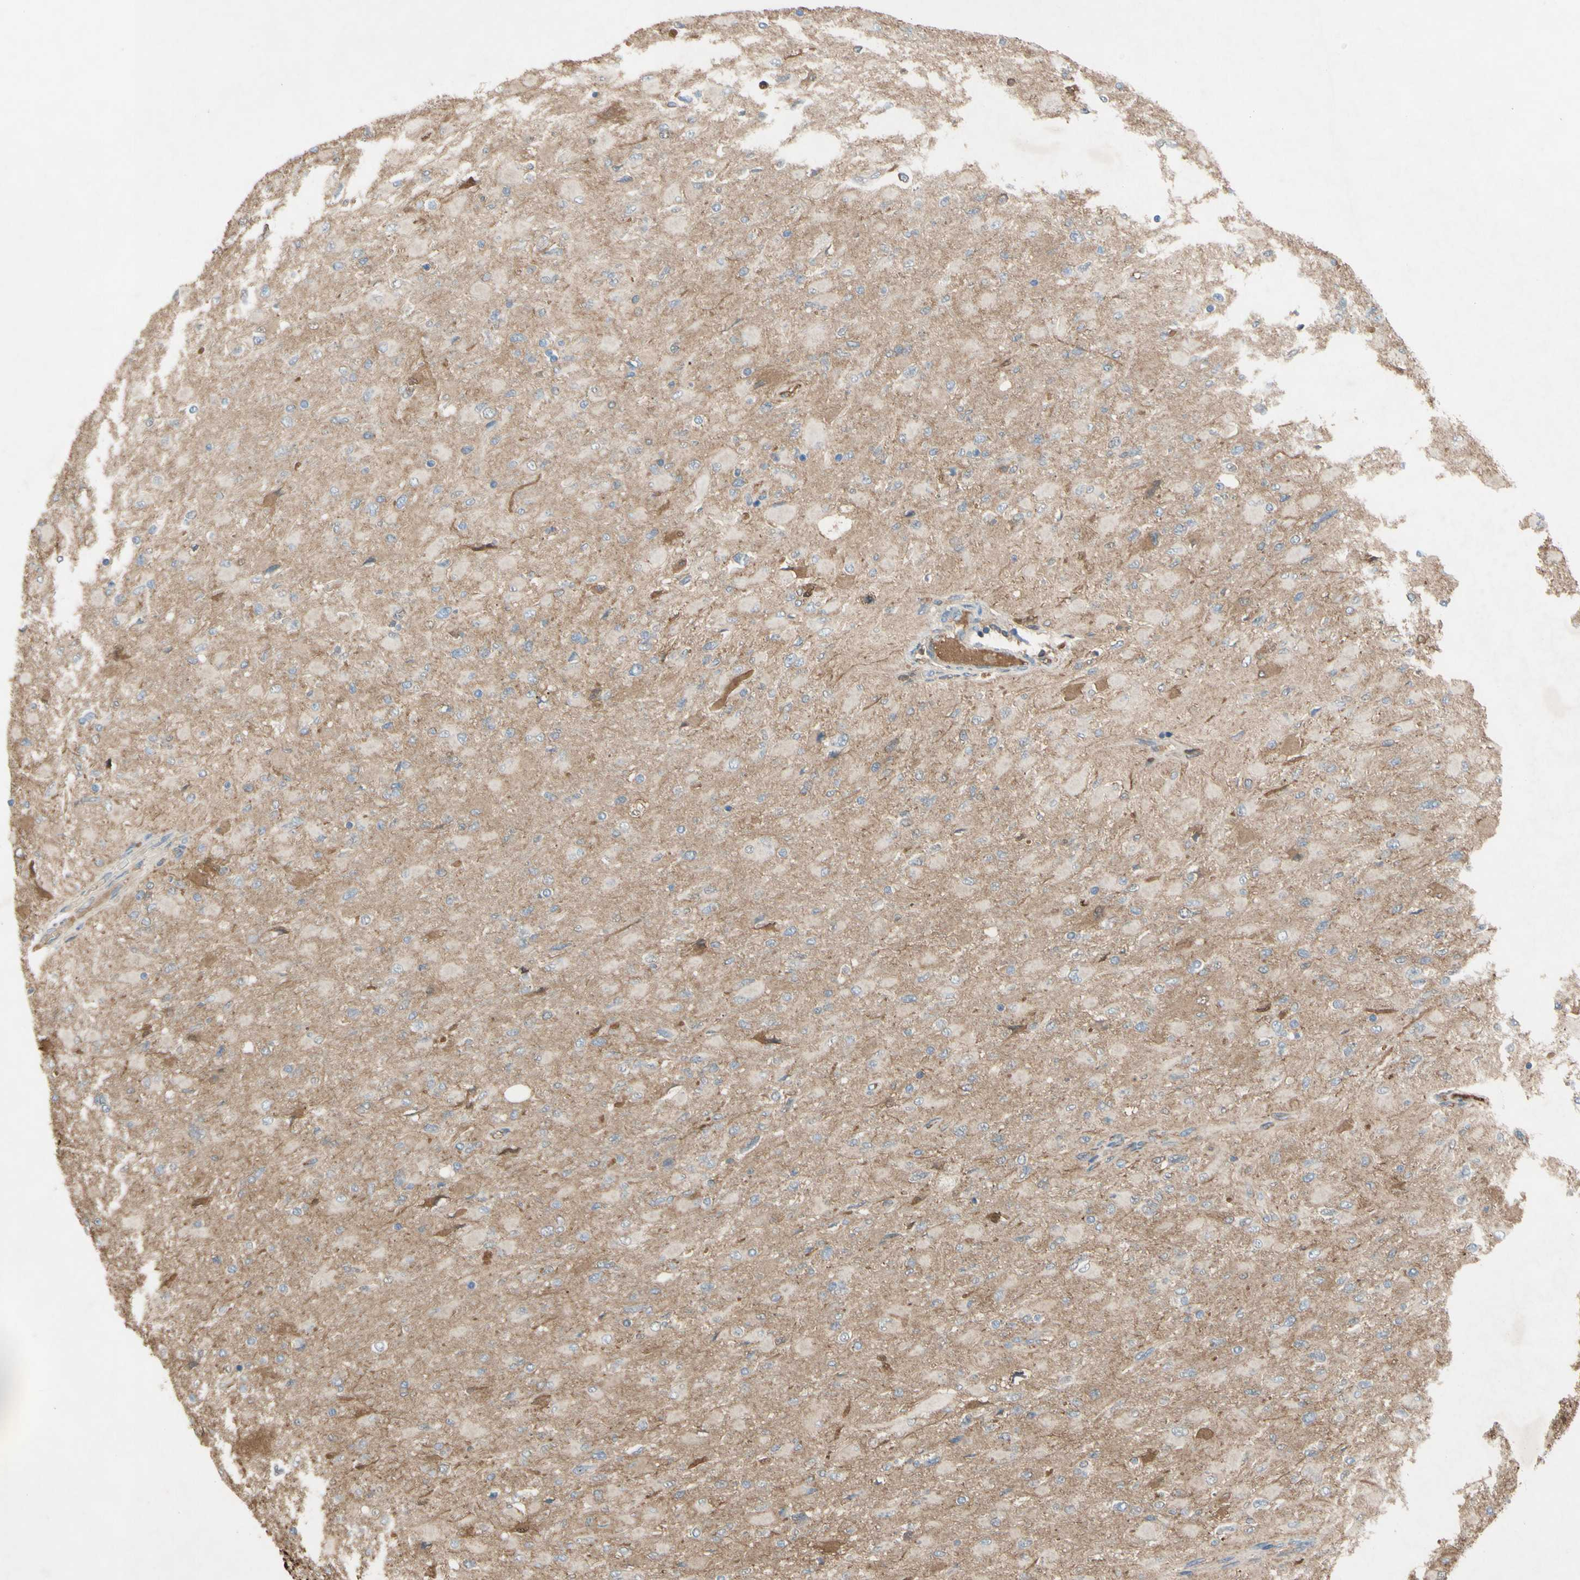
{"staining": {"intensity": "moderate", "quantity": "<25%", "location": "cytoplasmic/membranous"}, "tissue": "glioma", "cell_type": "Tumor cells", "image_type": "cancer", "snomed": [{"axis": "morphology", "description": "Glioma, malignant, High grade"}, {"axis": "topography", "description": "Cerebral cortex"}], "caption": "An image of human glioma stained for a protein demonstrates moderate cytoplasmic/membranous brown staining in tumor cells.", "gene": "TIMP2", "patient": {"sex": "female", "age": 36}}